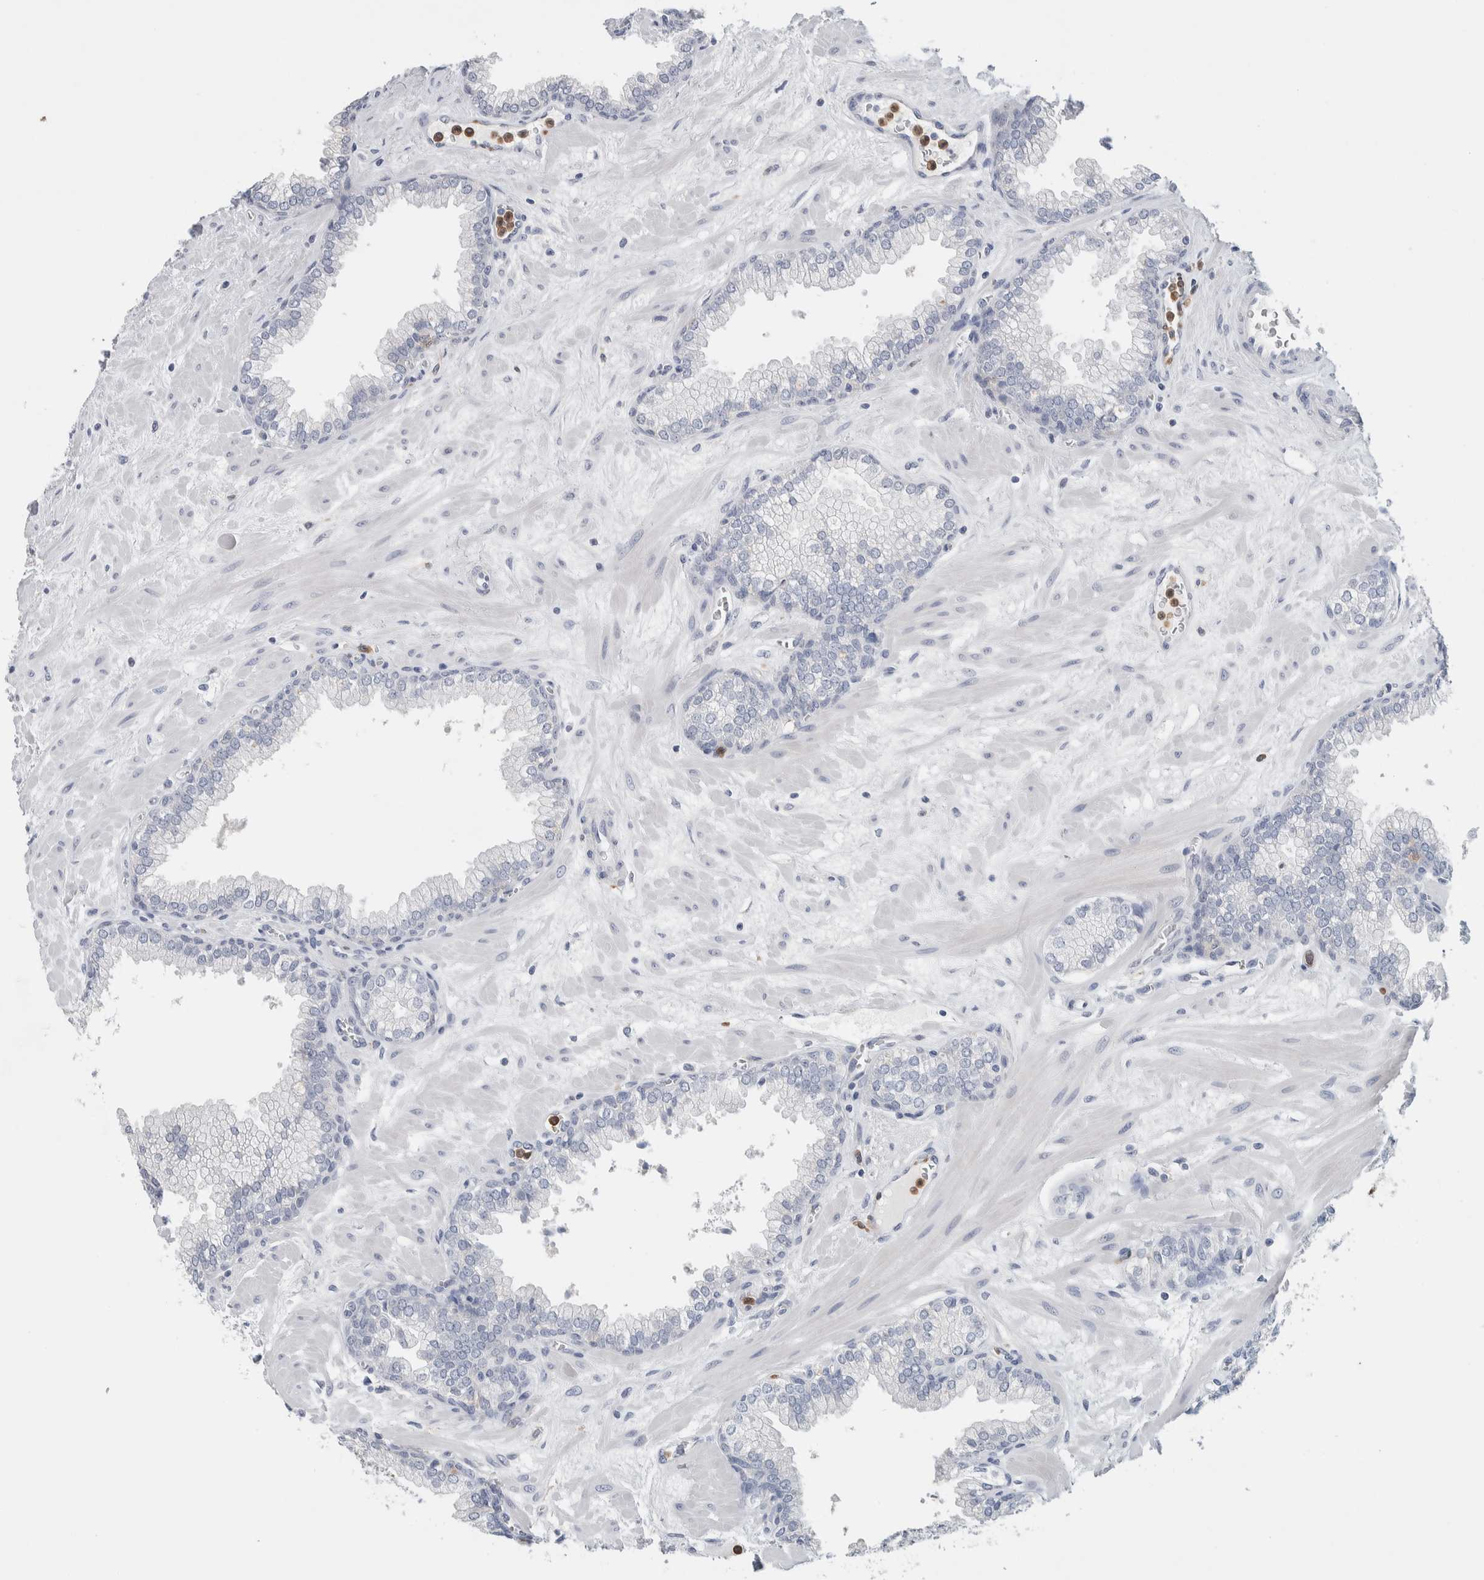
{"staining": {"intensity": "negative", "quantity": "none", "location": "none"}, "tissue": "prostate", "cell_type": "Glandular cells", "image_type": "normal", "snomed": [{"axis": "morphology", "description": "Normal tissue, NOS"}, {"axis": "morphology", "description": "Urothelial carcinoma, Low grade"}, {"axis": "topography", "description": "Urinary bladder"}, {"axis": "topography", "description": "Prostate"}], "caption": "Prostate was stained to show a protein in brown. There is no significant positivity in glandular cells.", "gene": "NCF2", "patient": {"sex": "male", "age": 60}}